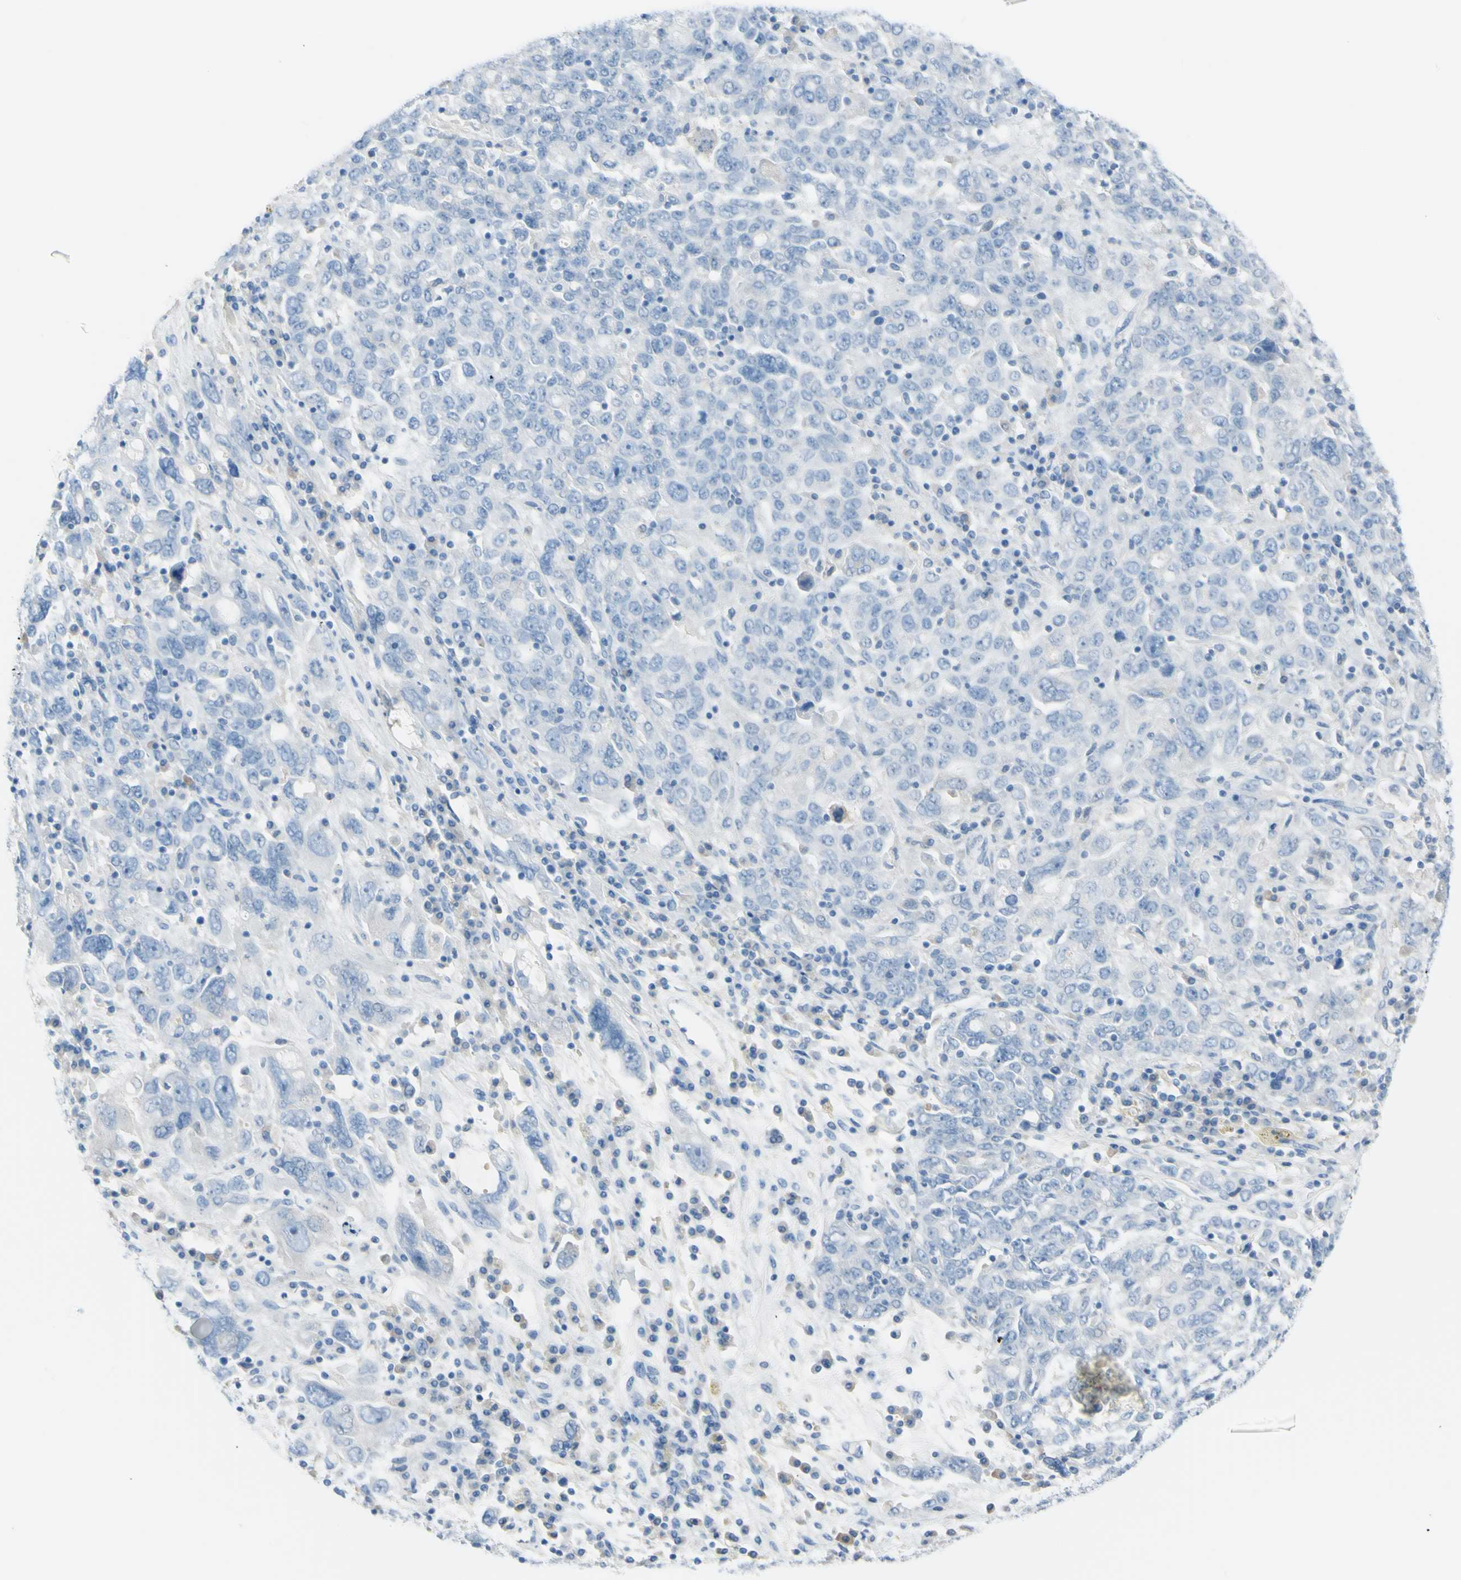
{"staining": {"intensity": "negative", "quantity": "none", "location": "none"}, "tissue": "ovarian cancer", "cell_type": "Tumor cells", "image_type": "cancer", "snomed": [{"axis": "morphology", "description": "Carcinoma, endometroid"}, {"axis": "topography", "description": "Ovary"}], "caption": "Ovarian cancer (endometroid carcinoma) stained for a protein using IHC demonstrates no staining tumor cells.", "gene": "TFPI2", "patient": {"sex": "female", "age": 62}}